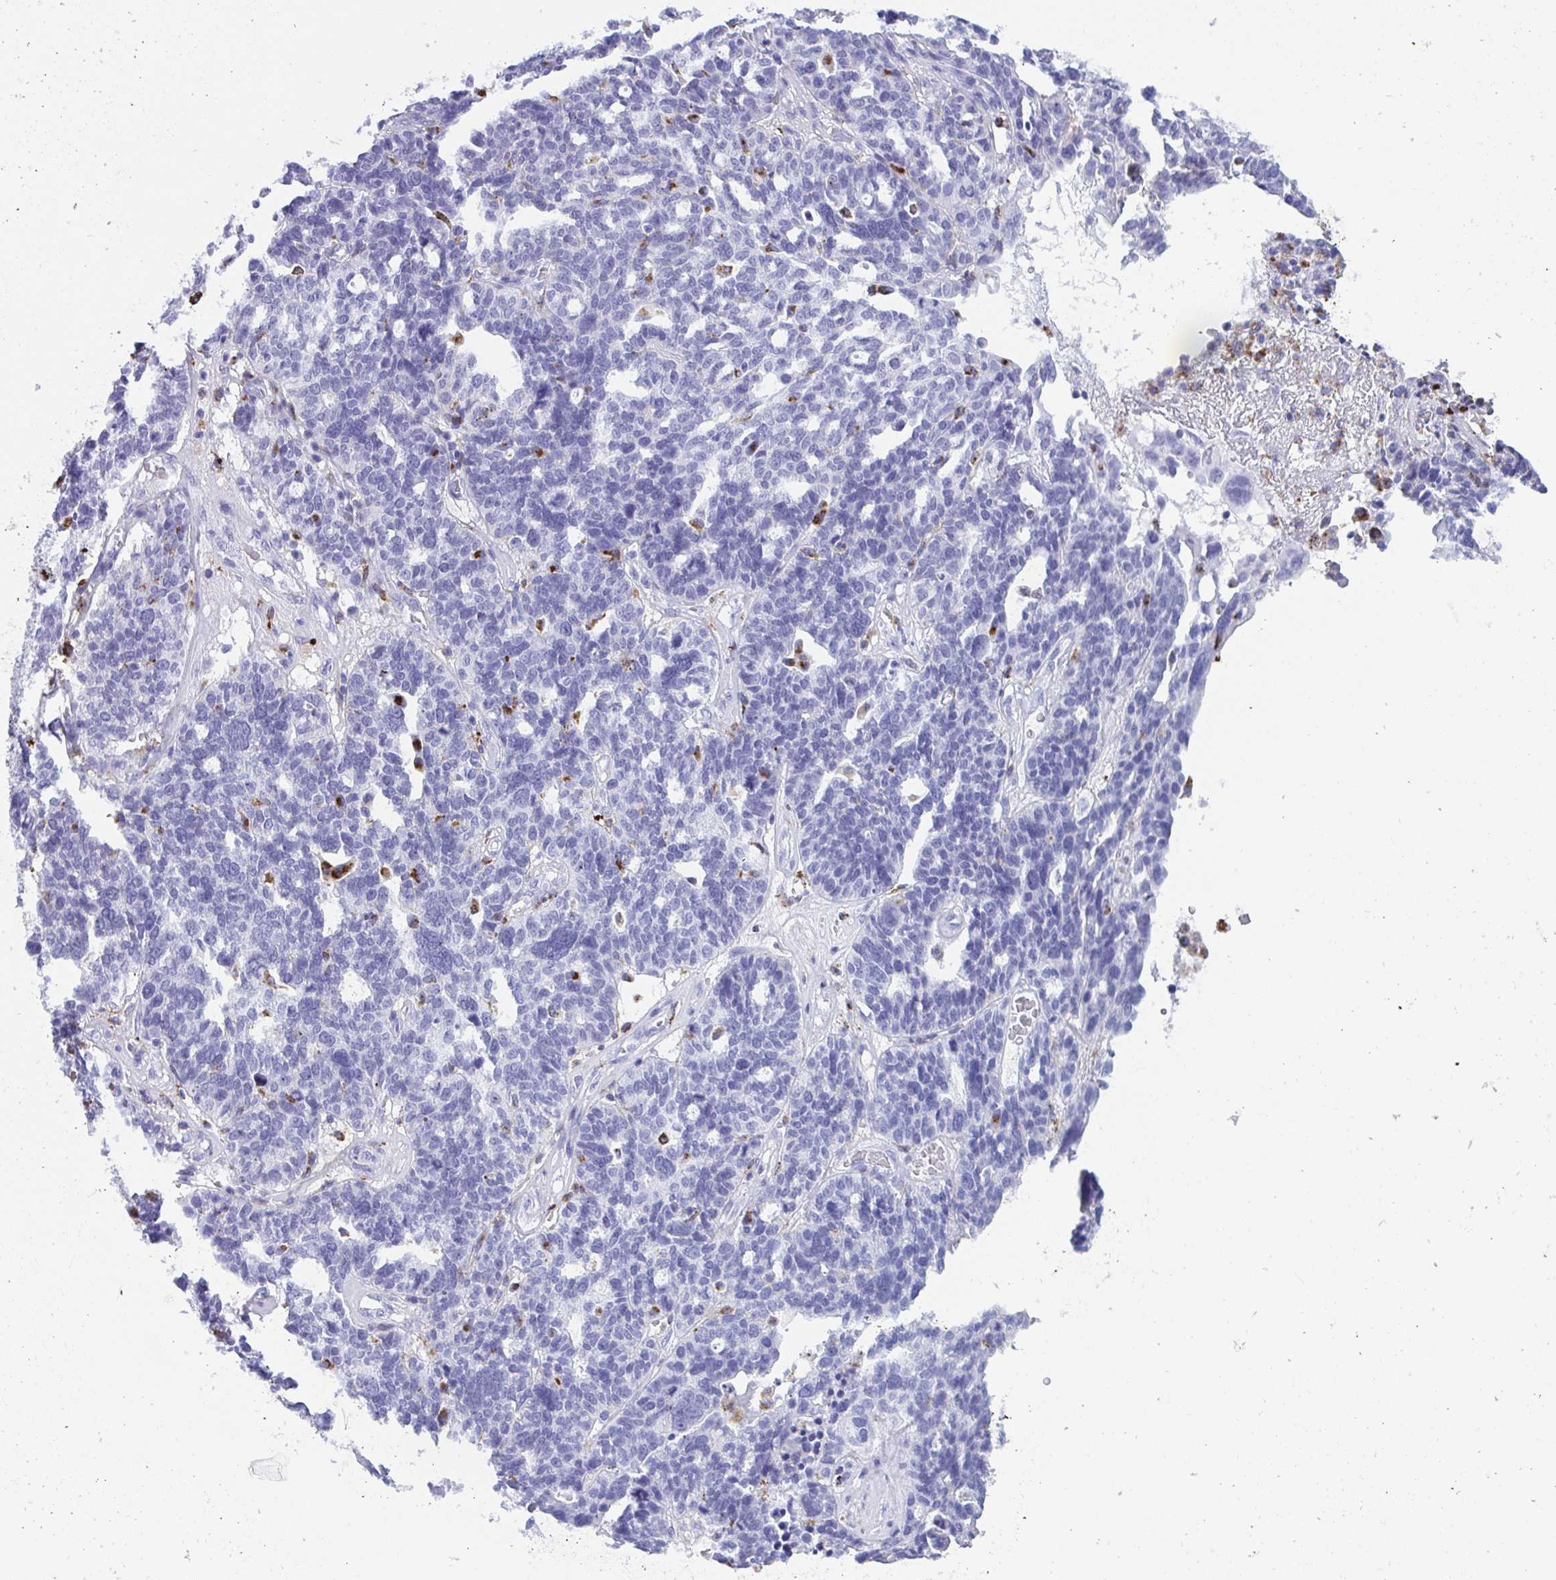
{"staining": {"intensity": "negative", "quantity": "none", "location": "none"}, "tissue": "ovarian cancer", "cell_type": "Tumor cells", "image_type": "cancer", "snomed": [{"axis": "morphology", "description": "Cystadenocarcinoma, serous, NOS"}, {"axis": "topography", "description": "Ovary"}], "caption": "Human ovarian cancer stained for a protein using immunohistochemistry exhibits no positivity in tumor cells.", "gene": "CPVL", "patient": {"sex": "female", "age": 59}}